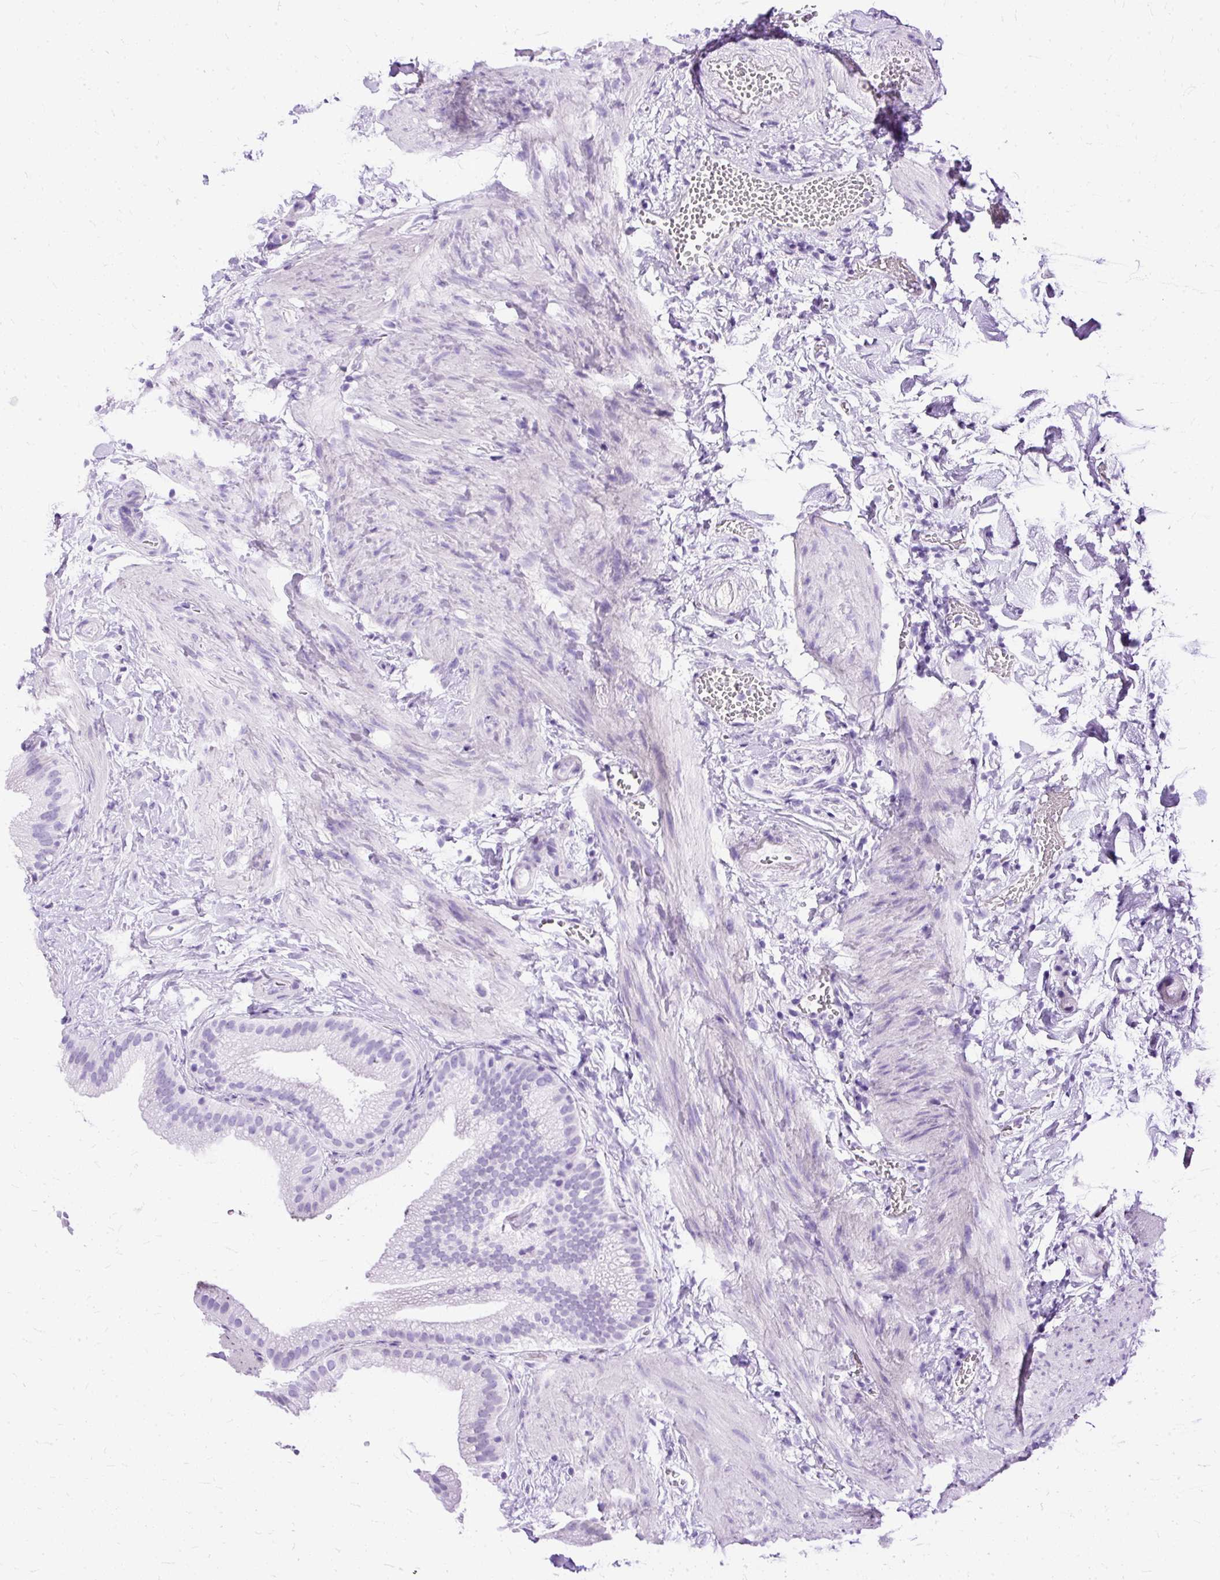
{"staining": {"intensity": "negative", "quantity": "none", "location": "none"}, "tissue": "gallbladder", "cell_type": "Glandular cells", "image_type": "normal", "snomed": [{"axis": "morphology", "description": "Normal tissue, NOS"}, {"axis": "topography", "description": "Gallbladder"}], "caption": "Histopathology image shows no significant protein staining in glandular cells of normal gallbladder.", "gene": "SLC8A2", "patient": {"sex": "female", "age": 63}}